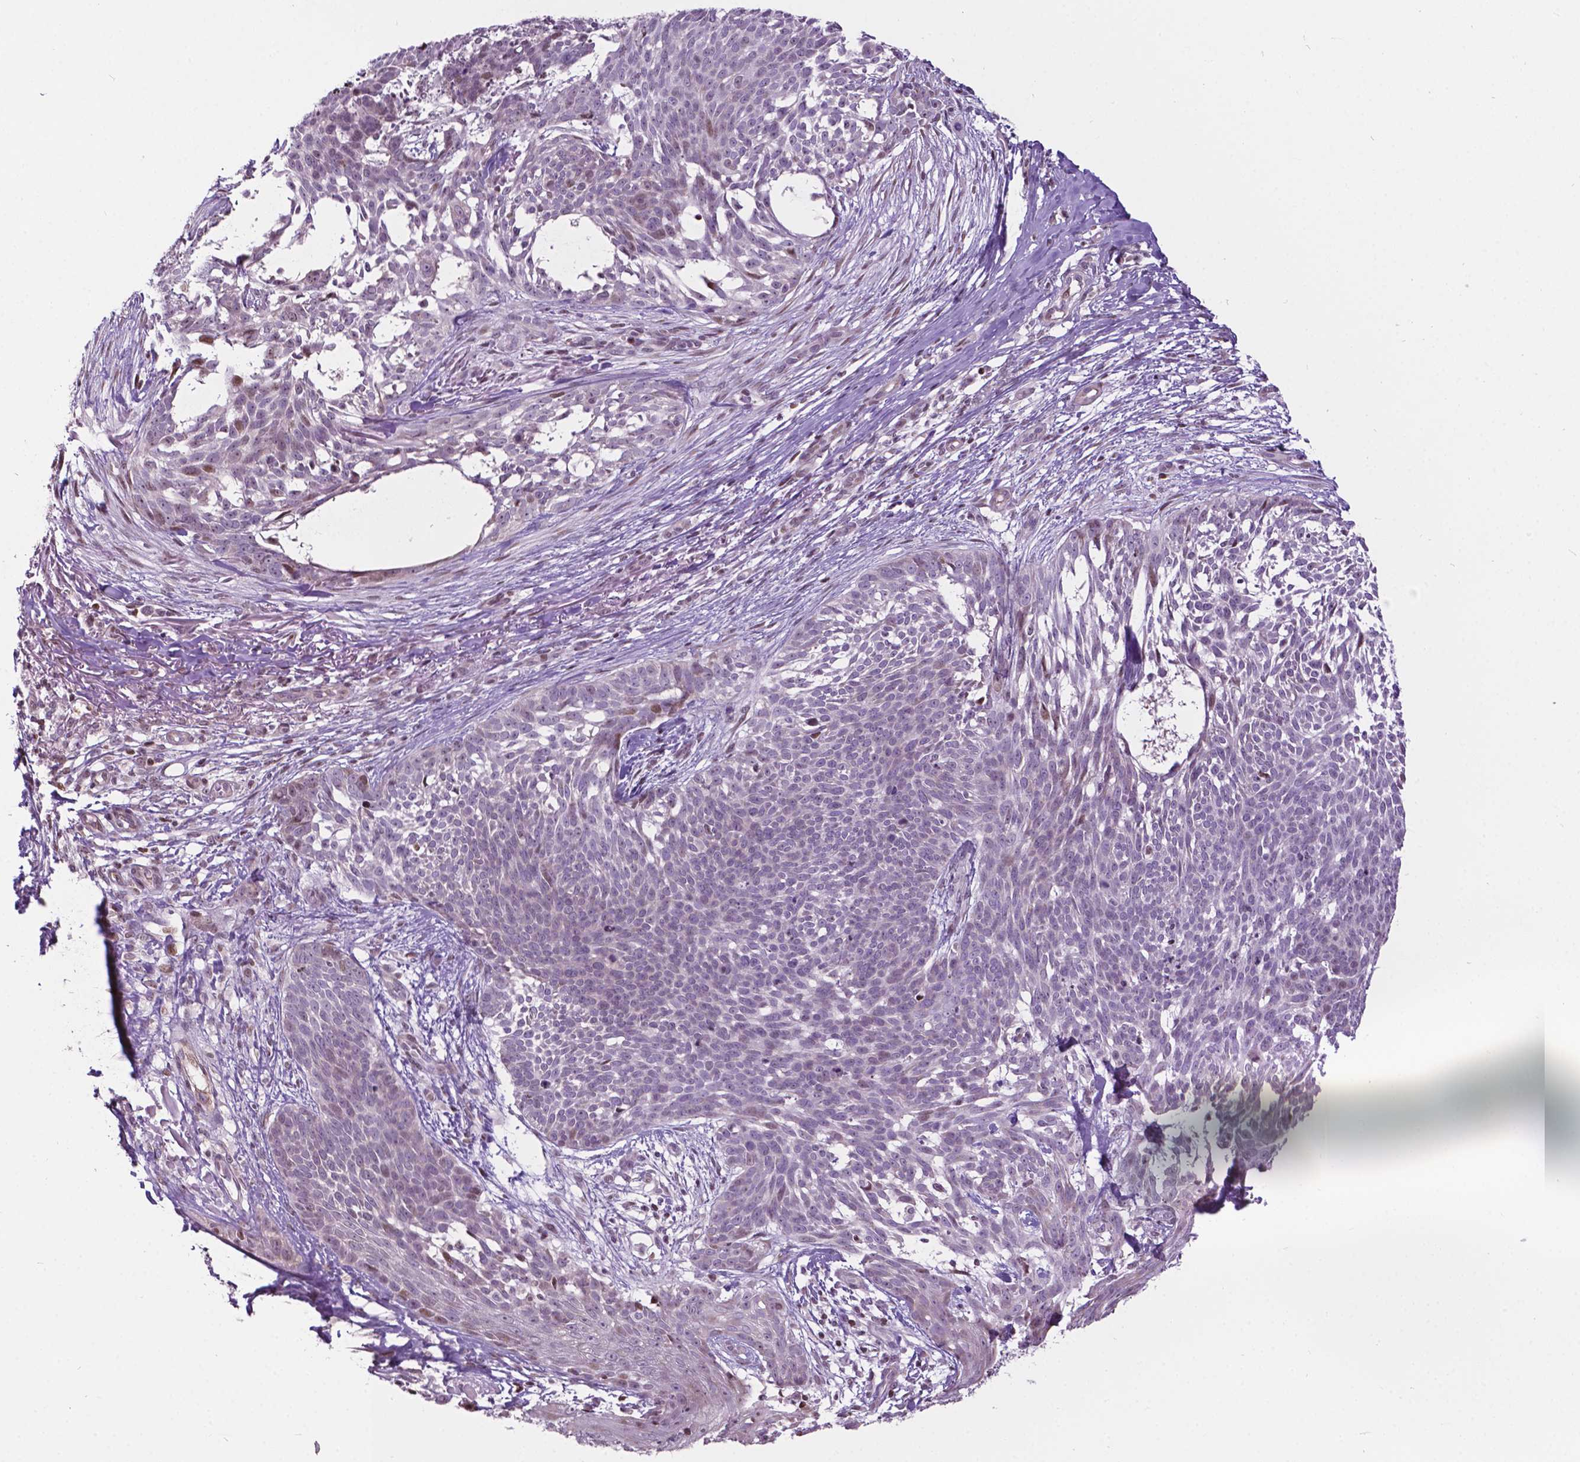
{"staining": {"intensity": "moderate", "quantity": "<25%", "location": "nuclear"}, "tissue": "skin cancer", "cell_type": "Tumor cells", "image_type": "cancer", "snomed": [{"axis": "morphology", "description": "Basal cell carcinoma"}, {"axis": "topography", "description": "Skin"}], "caption": "Immunohistochemical staining of human skin basal cell carcinoma displays low levels of moderate nuclear expression in approximately <25% of tumor cells.", "gene": "PTPN18", "patient": {"sex": "male", "age": 88}}